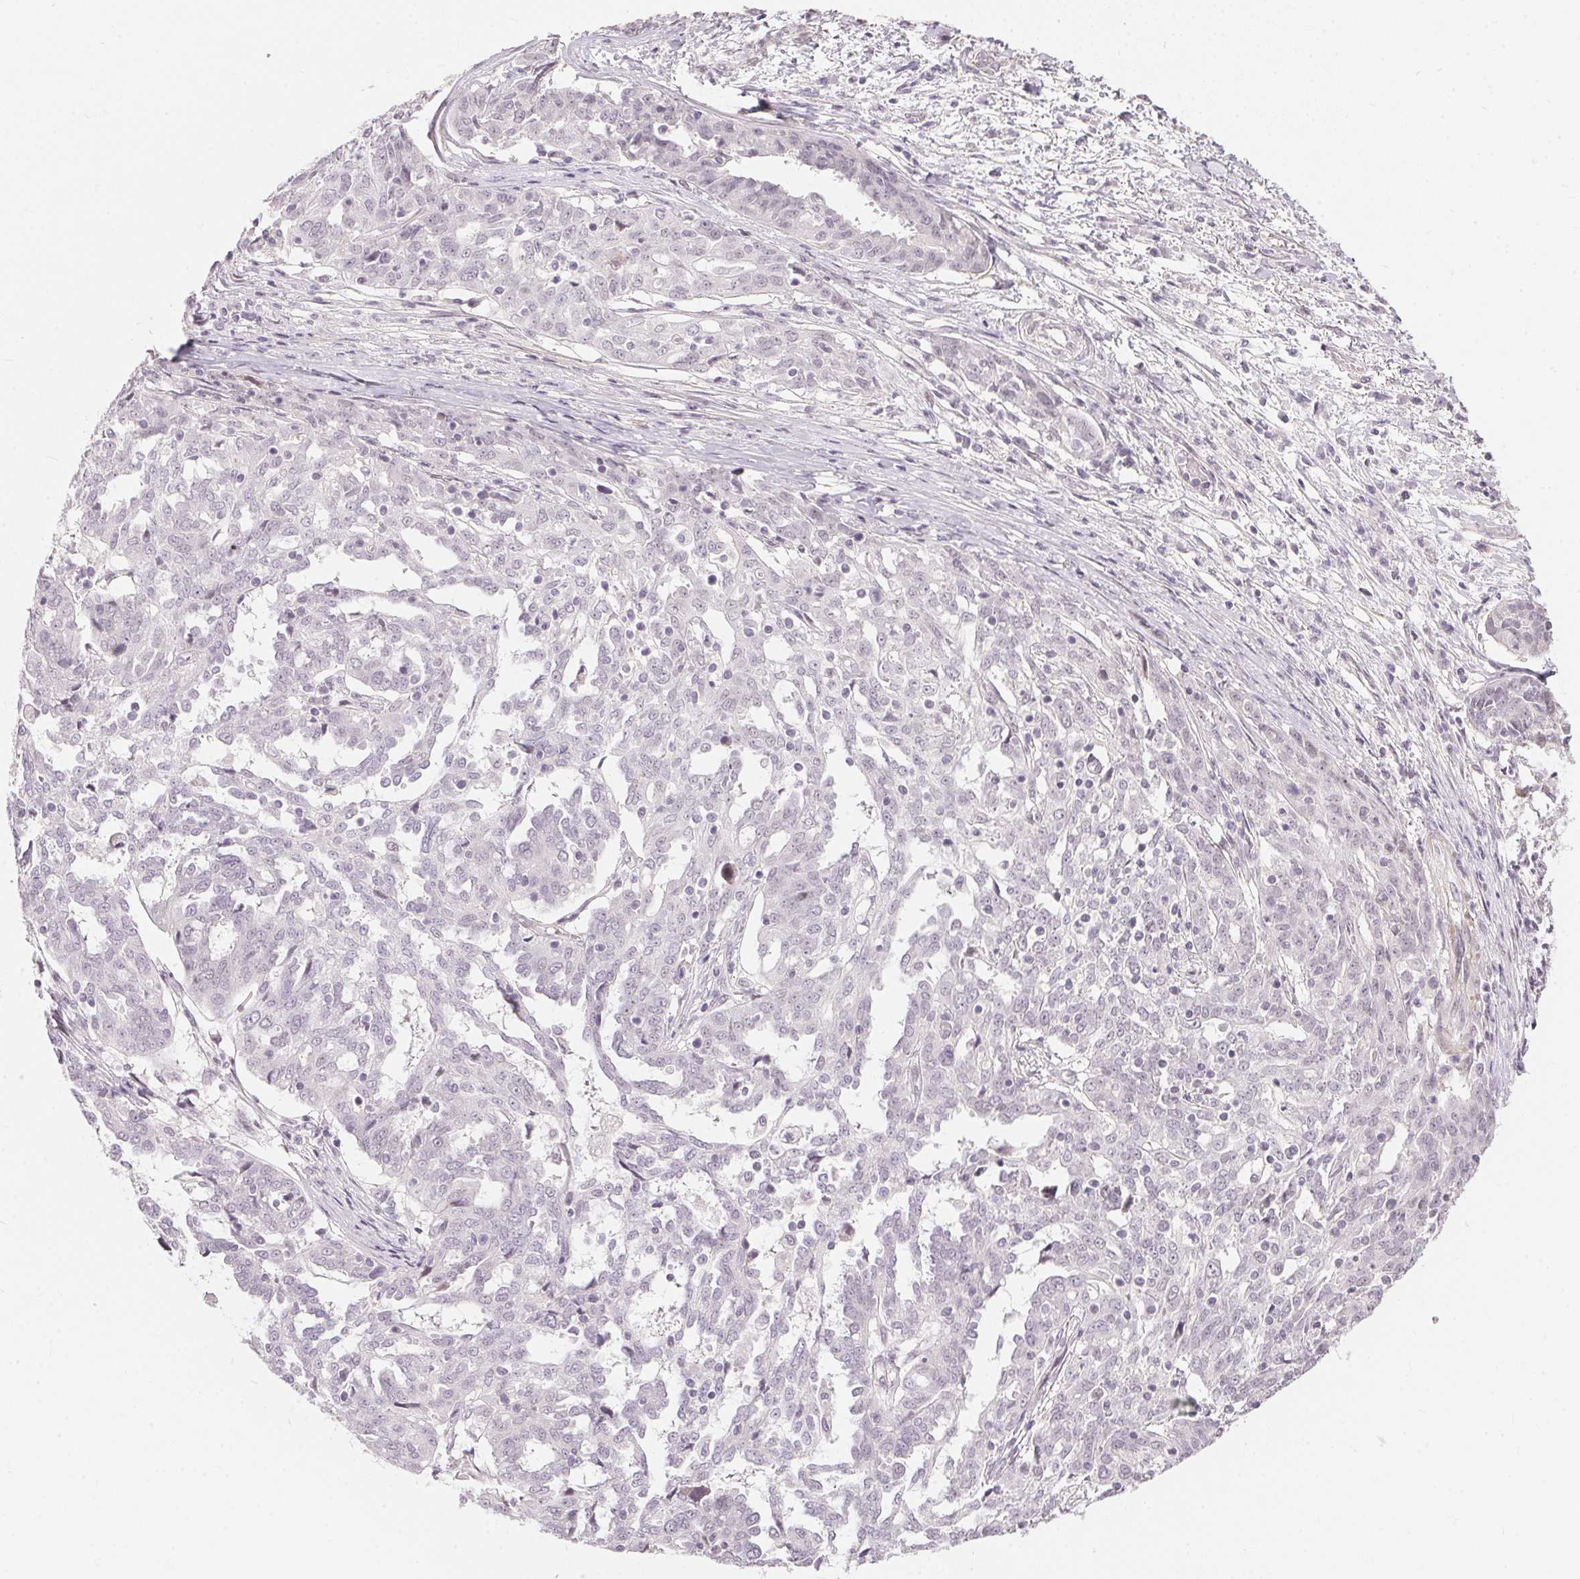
{"staining": {"intensity": "negative", "quantity": "none", "location": "none"}, "tissue": "ovarian cancer", "cell_type": "Tumor cells", "image_type": "cancer", "snomed": [{"axis": "morphology", "description": "Cystadenocarcinoma, serous, NOS"}, {"axis": "topography", "description": "Ovary"}], "caption": "A photomicrograph of ovarian serous cystadenocarcinoma stained for a protein exhibits no brown staining in tumor cells. (Immunohistochemistry, brightfield microscopy, high magnification).", "gene": "GDAP1L1", "patient": {"sex": "female", "age": 67}}